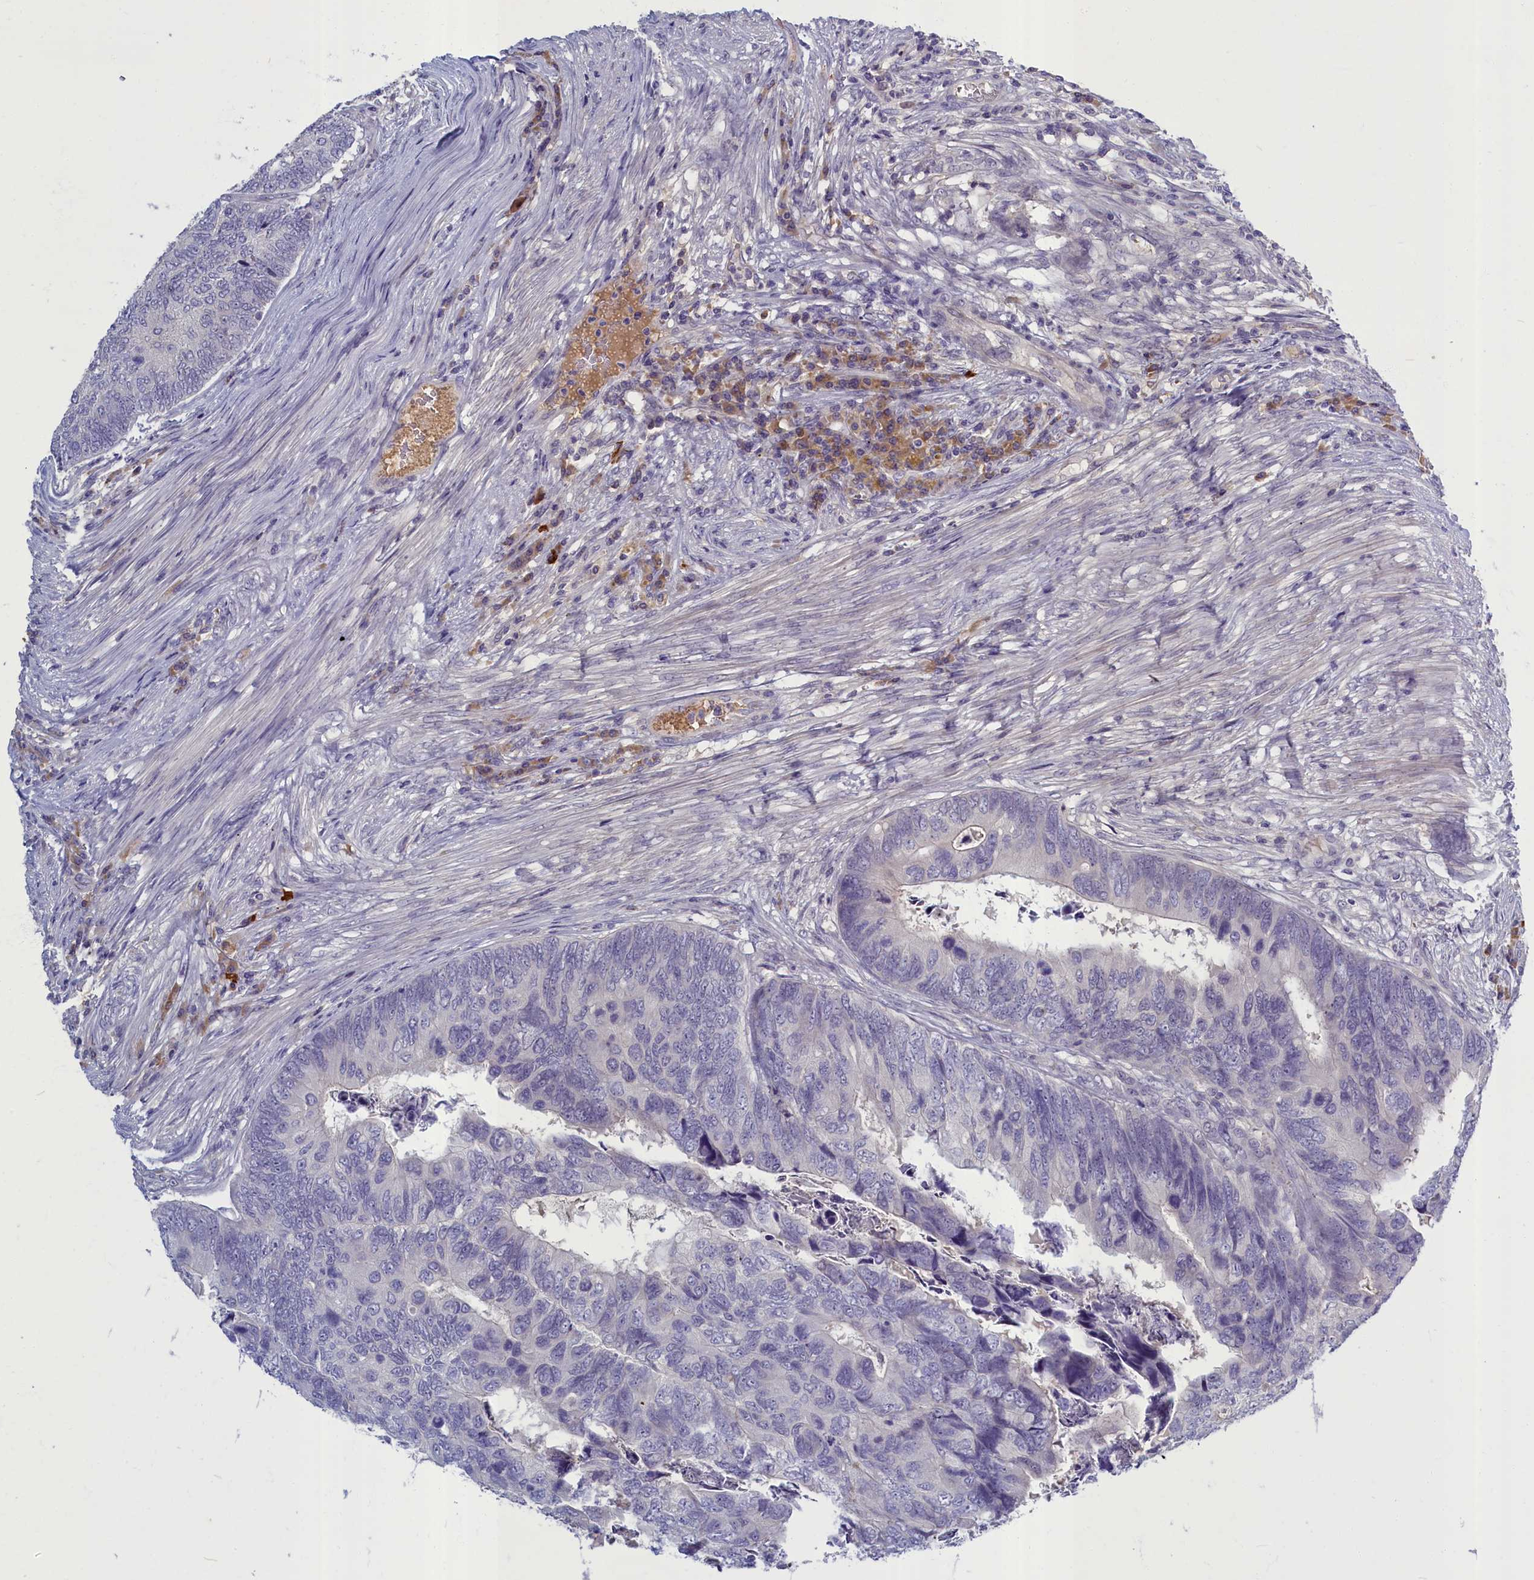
{"staining": {"intensity": "negative", "quantity": "none", "location": "none"}, "tissue": "colorectal cancer", "cell_type": "Tumor cells", "image_type": "cancer", "snomed": [{"axis": "morphology", "description": "Adenocarcinoma, NOS"}, {"axis": "topography", "description": "Colon"}], "caption": "IHC image of human colorectal cancer stained for a protein (brown), which shows no positivity in tumor cells.", "gene": "SV2C", "patient": {"sex": "female", "age": 67}}